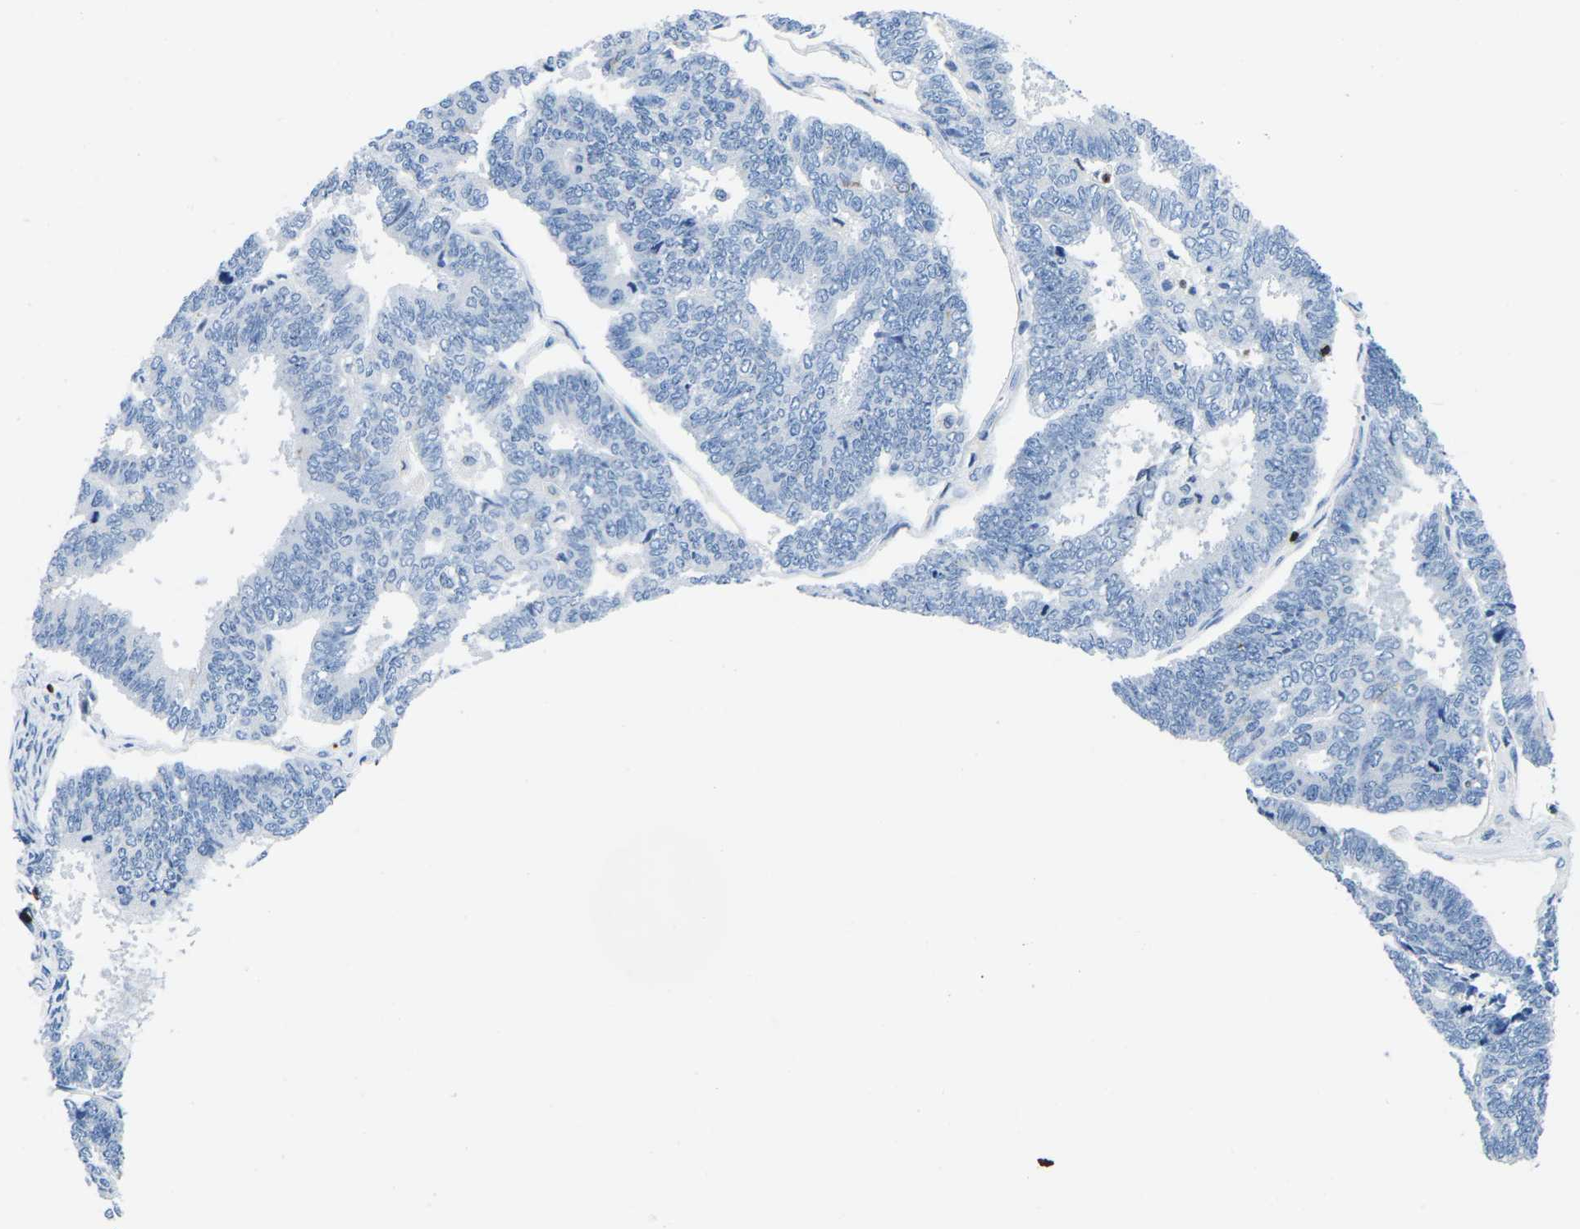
{"staining": {"intensity": "negative", "quantity": "none", "location": "none"}, "tissue": "endometrial cancer", "cell_type": "Tumor cells", "image_type": "cancer", "snomed": [{"axis": "morphology", "description": "Adenocarcinoma, NOS"}, {"axis": "topography", "description": "Endometrium"}], "caption": "Immunohistochemical staining of adenocarcinoma (endometrial) exhibits no significant staining in tumor cells.", "gene": "CTSW", "patient": {"sex": "female", "age": 70}}